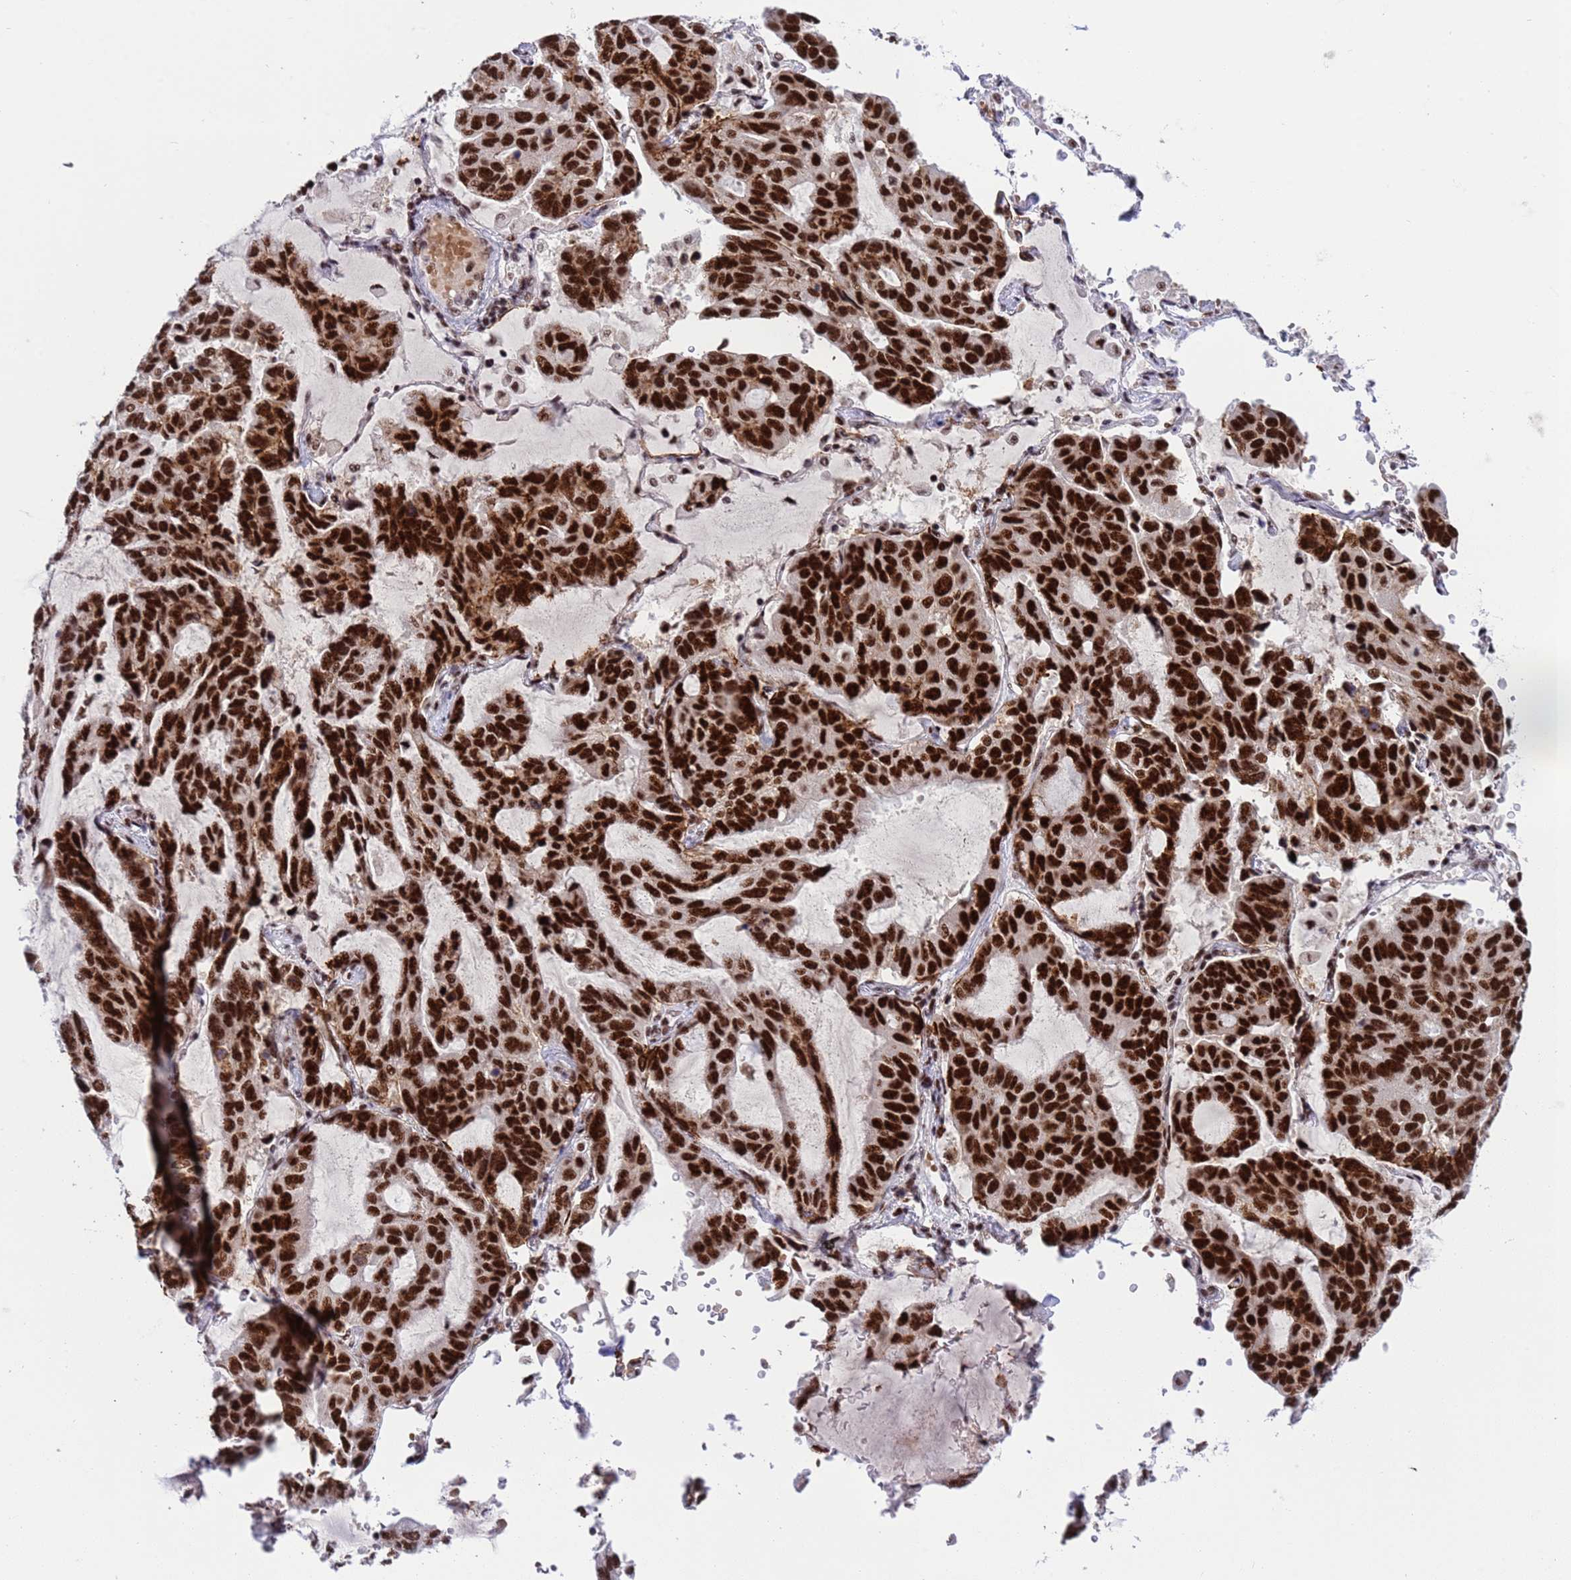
{"staining": {"intensity": "strong", "quantity": ">75%", "location": "nuclear"}, "tissue": "lung cancer", "cell_type": "Tumor cells", "image_type": "cancer", "snomed": [{"axis": "morphology", "description": "Adenocarcinoma, NOS"}, {"axis": "topography", "description": "Lung"}], "caption": "IHC image of neoplastic tissue: human lung cancer (adenocarcinoma) stained using immunohistochemistry shows high levels of strong protein expression localized specifically in the nuclear of tumor cells, appearing as a nuclear brown color.", "gene": "THOC2", "patient": {"sex": "male", "age": 64}}